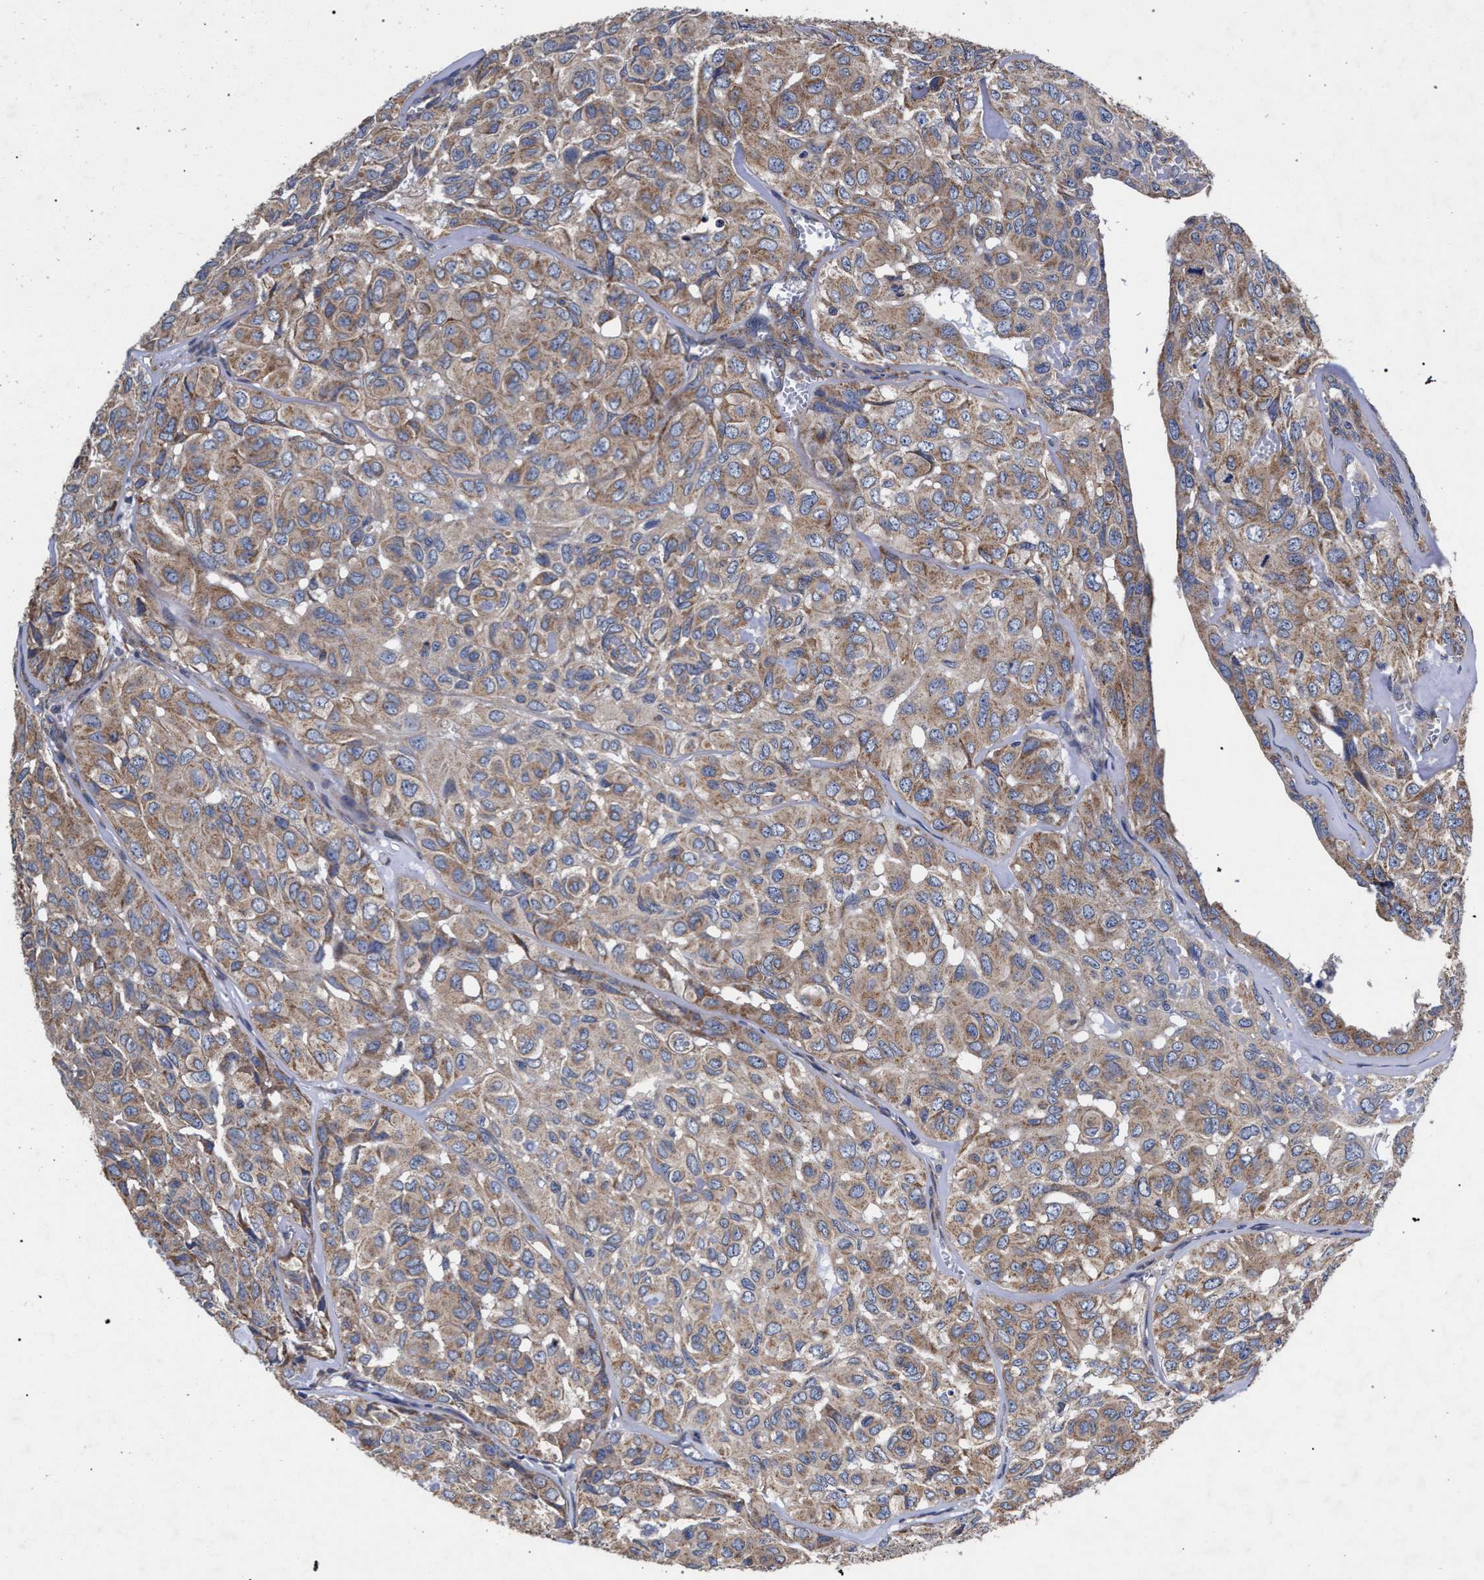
{"staining": {"intensity": "moderate", "quantity": ">75%", "location": "cytoplasmic/membranous"}, "tissue": "head and neck cancer", "cell_type": "Tumor cells", "image_type": "cancer", "snomed": [{"axis": "morphology", "description": "Adenocarcinoma, NOS"}, {"axis": "topography", "description": "Salivary gland, NOS"}, {"axis": "topography", "description": "Head-Neck"}], "caption": "Adenocarcinoma (head and neck) tissue demonstrates moderate cytoplasmic/membranous positivity in approximately >75% of tumor cells", "gene": "CFAP95", "patient": {"sex": "female", "age": 76}}